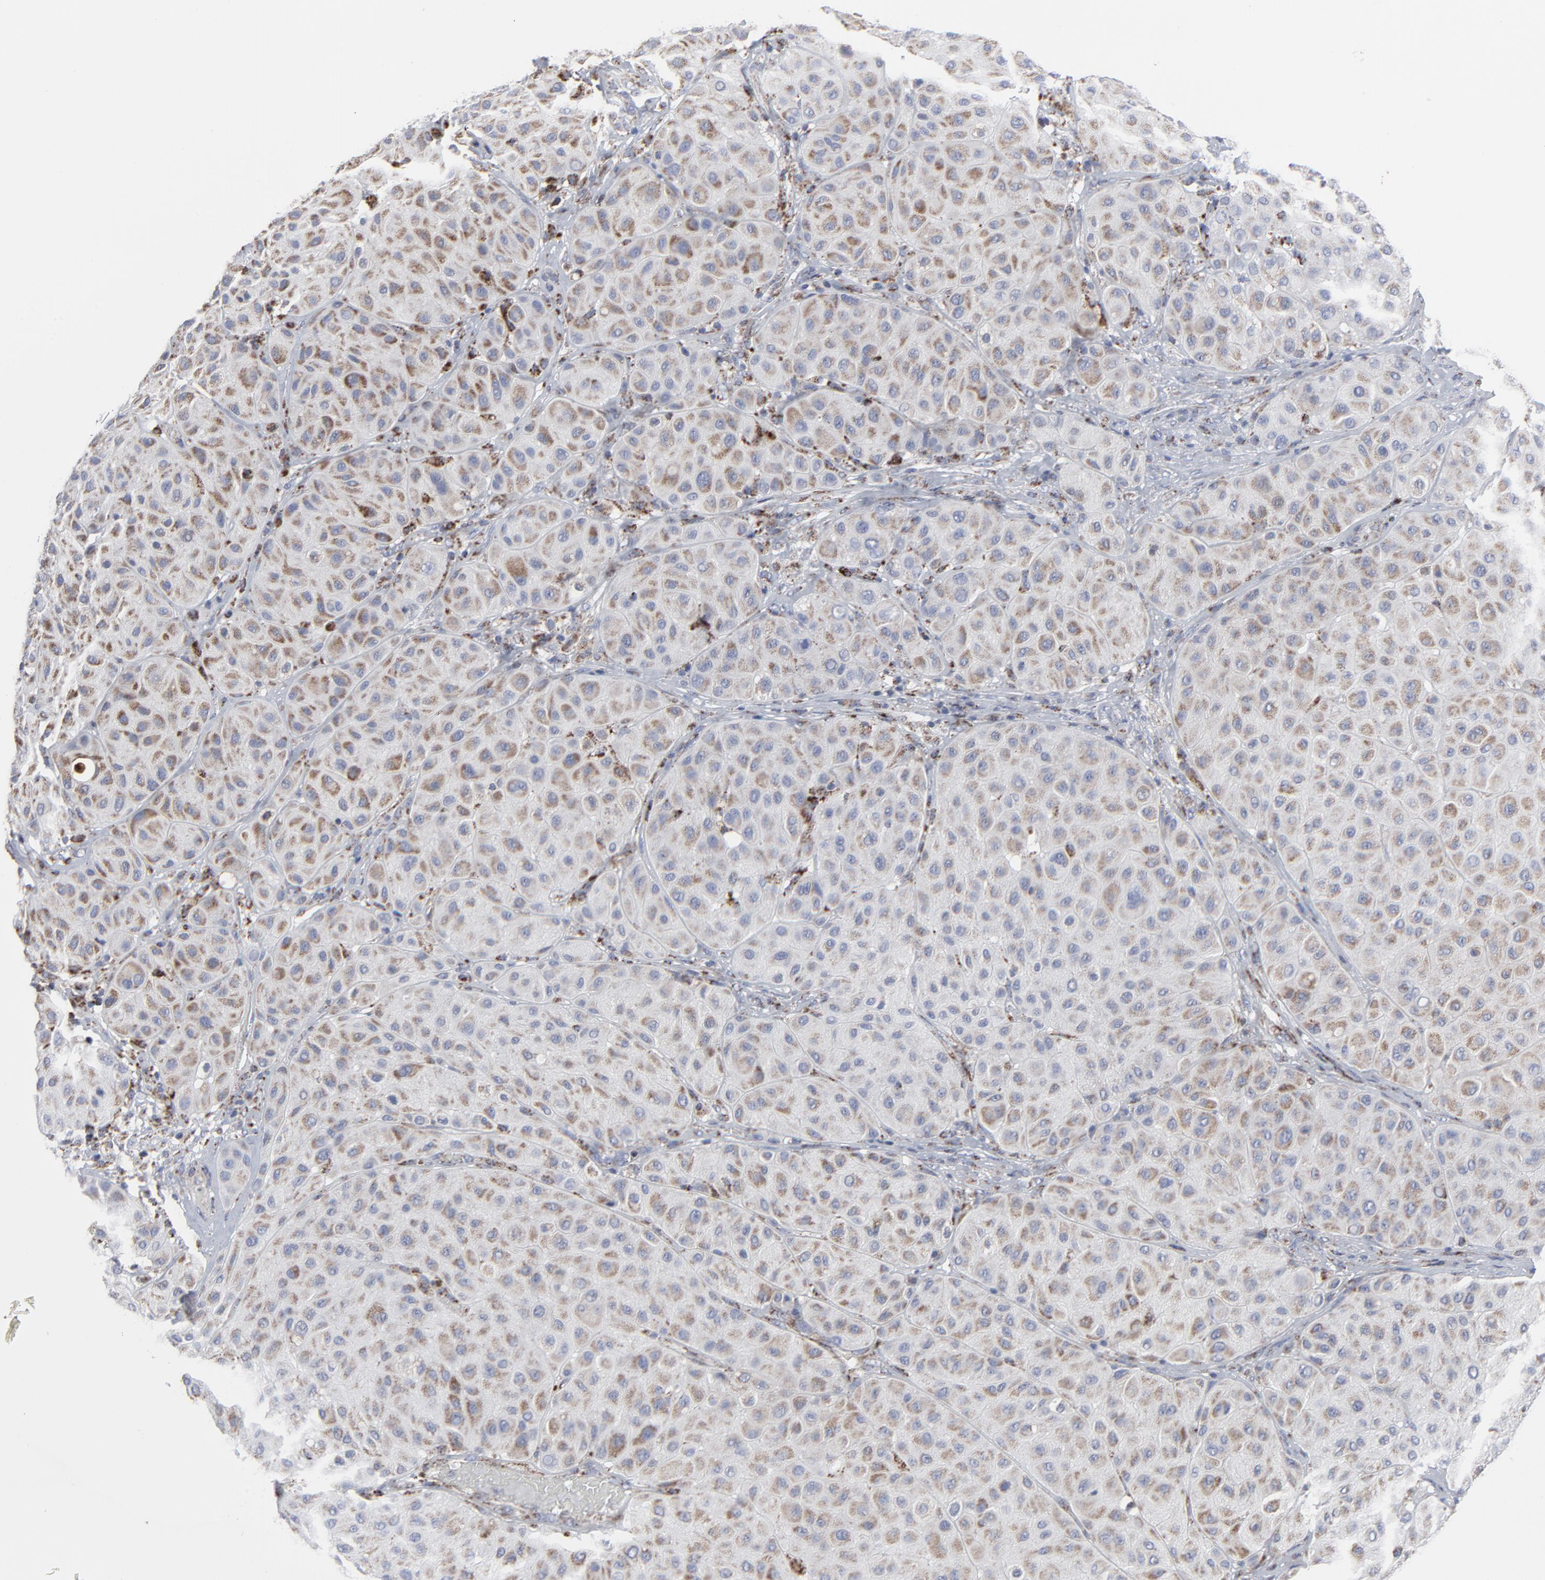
{"staining": {"intensity": "weak", "quantity": "25%-75%", "location": "cytoplasmic/membranous"}, "tissue": "melanoma", "cell_type": "Tumor cells", "image_type": "cancer", "snomed": [{"axis": "morphology", "description": "Normal tissue, NOS"}, {"axis": "morphology", "description": "Malignant melanoma, Metastatic site"}, {"axis": "topography", "description": "Skin"}], "caption": "There is low levels of weak cytoplasmic/membranous expression in tumor cells of melanoma, as demonstrated by immunohistochemical staining (brown color).", "gene": "TXNRD2", "patient": {"sex": "male", "age": 41}}